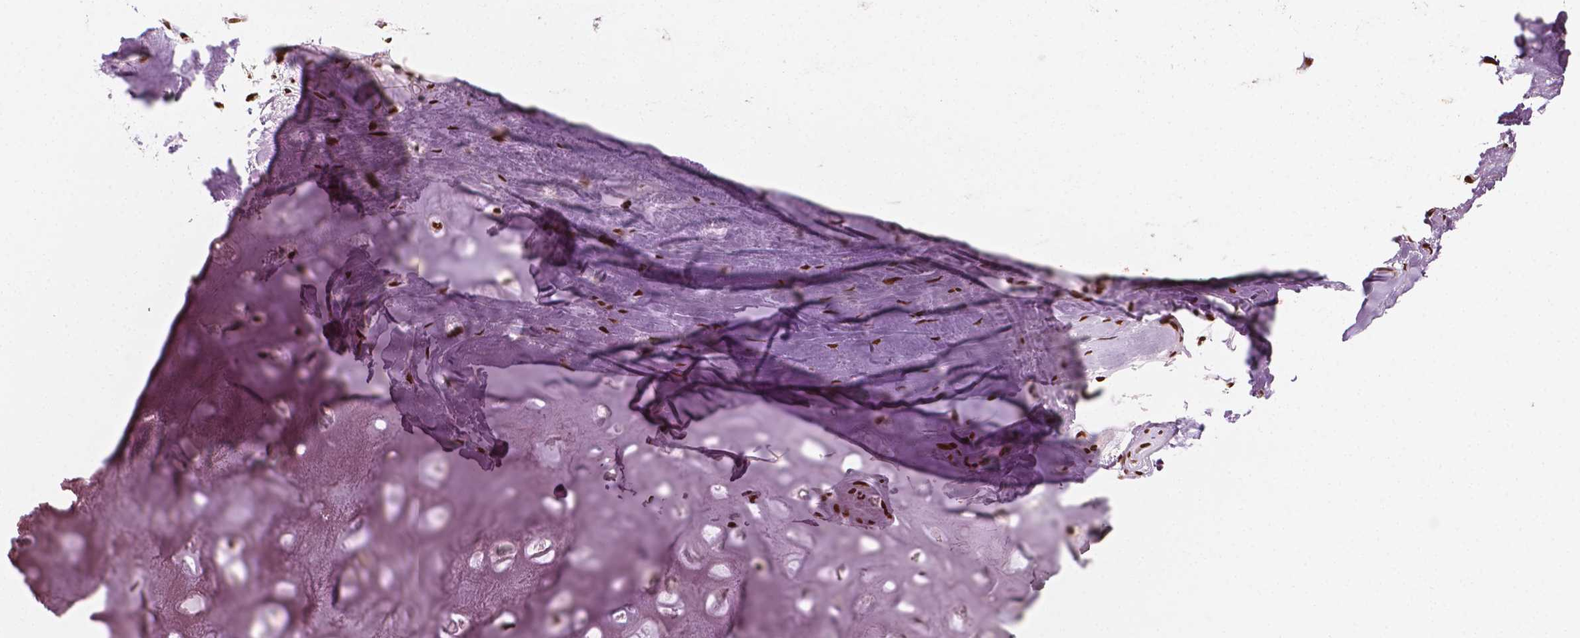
{"staining": {"intensity": "moderate", "quantity": "<25%", "location": "nuclear"}, "tissue": "soft tissue", "cell_type": "Chondrocytes", "image_type": "normal", "snomed": [{"axis": "morphology", "description": "Normal tissue, NOS"}, {"axis": "topography", "description": "Cartilage tissue"}], "caption": "DAB immunohistochemical staining of normal human soft tissue exhibits moderate nuclear protein staining in approximately <25% of chondrocytes.", "gene": "CTCF", "patient": {"sex": "male", "age": 57}}